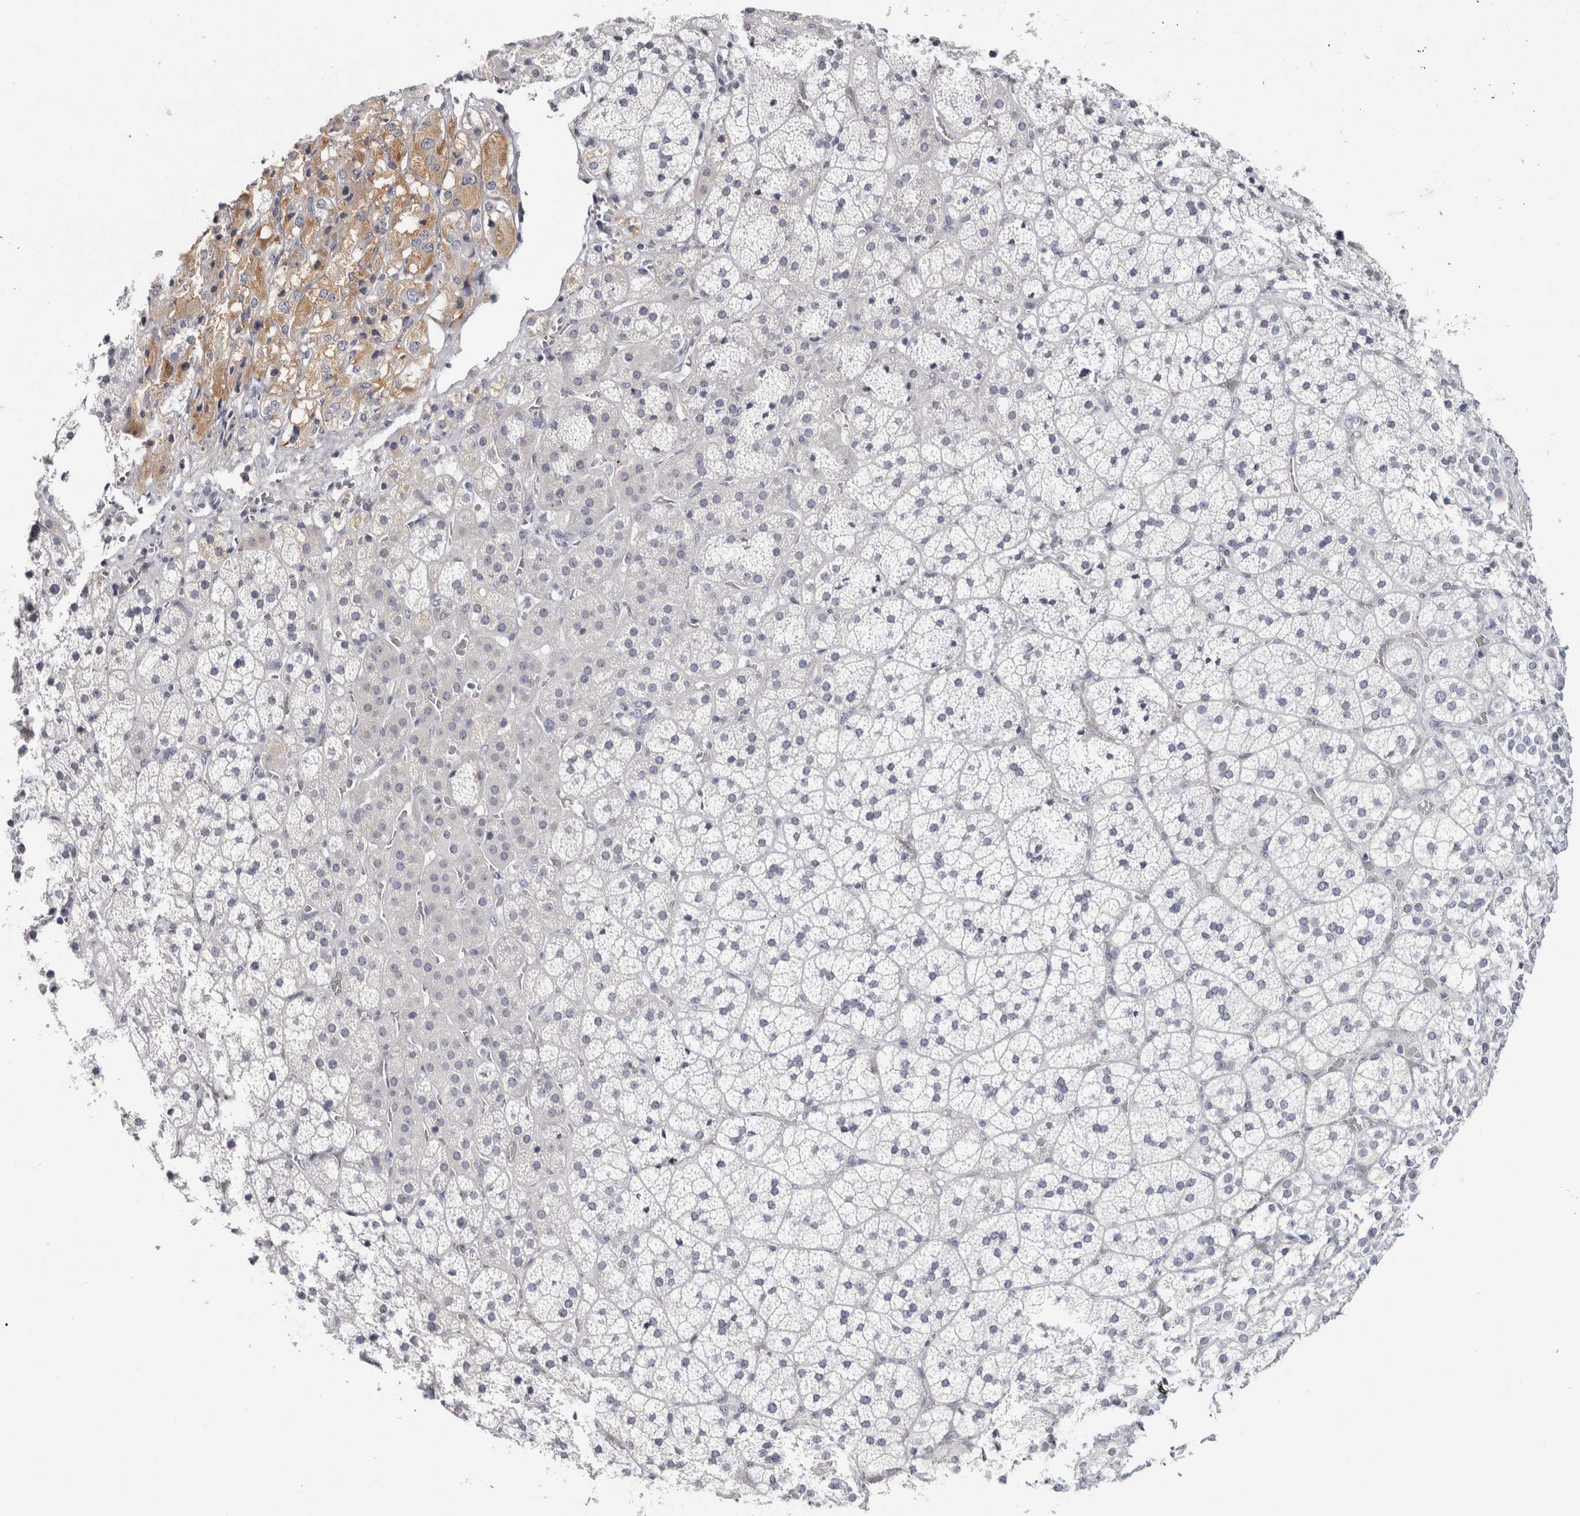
{"staining": {"intensity": "moderate", "quantity": "<25%", "location": "cytoplasmic/membranous"}, "tissue": "adrenal gland", "cell_type": "Glandular cells", "image_type": "normal", "snomed": [{"axis": "morphology", "description": "Normal tissue, NOS"}, {"axis": "topography", "description": "Adrenal gland"}], "caption": "Immunohistochemistry (IHC) of normal human adrenal gland reveals low levels of moderate cytoplasmic/membranous staining in approximately <25% of glandular cells. (DAB IHC, brown staining for protein, blue staining for nuclei).", "gene": "RPH3AL", "patient": {"sex": "female", "age": 44}}